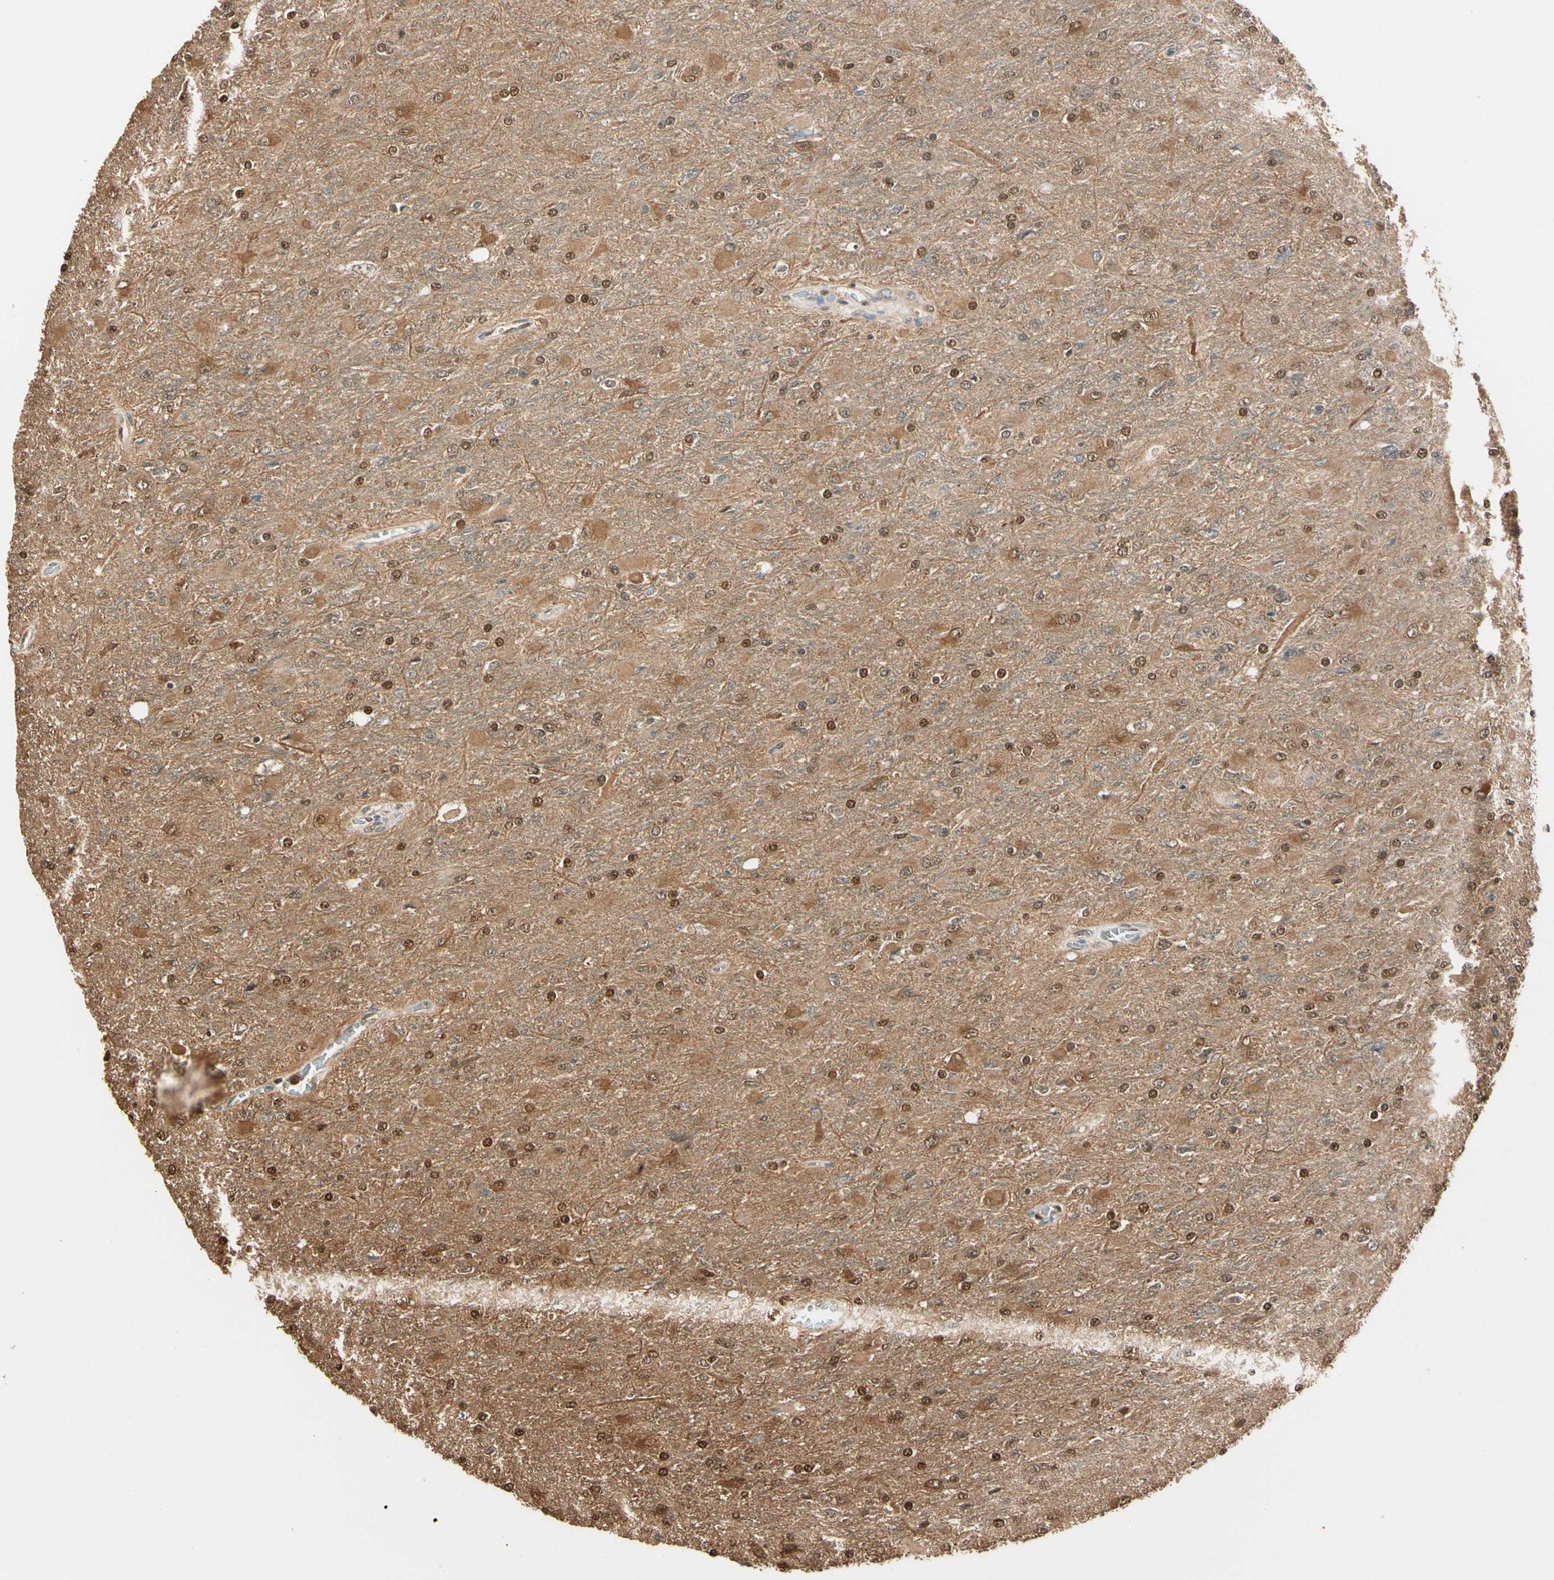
{"staining": {"intensity": "moderate", "quantity": ">75%", "location": "cytoplasmic/membranous,nuclear"}, "tissue": "glioma", "cell_type": "Tumor cells", "image_type": "cancer", "snomed": [{"axis": "morphology", "description": "Glioma, malignant, High grade"}, {"axis": "topography", "description": "Cerebral cortex"}], "caption": "Immunohistochemical staining of human glioma reveals moderate cytoplasmic/membranous and nuclear protein expression in about >75% of tumor cells. Using DAB (3,3'-diaminobenzidine) (brown) and hematoxylin (blue) stains, captured at high magnification using brightfield microscopy.", "gene": "PNCK", "patient": {"sex": "female", "age": 36}}